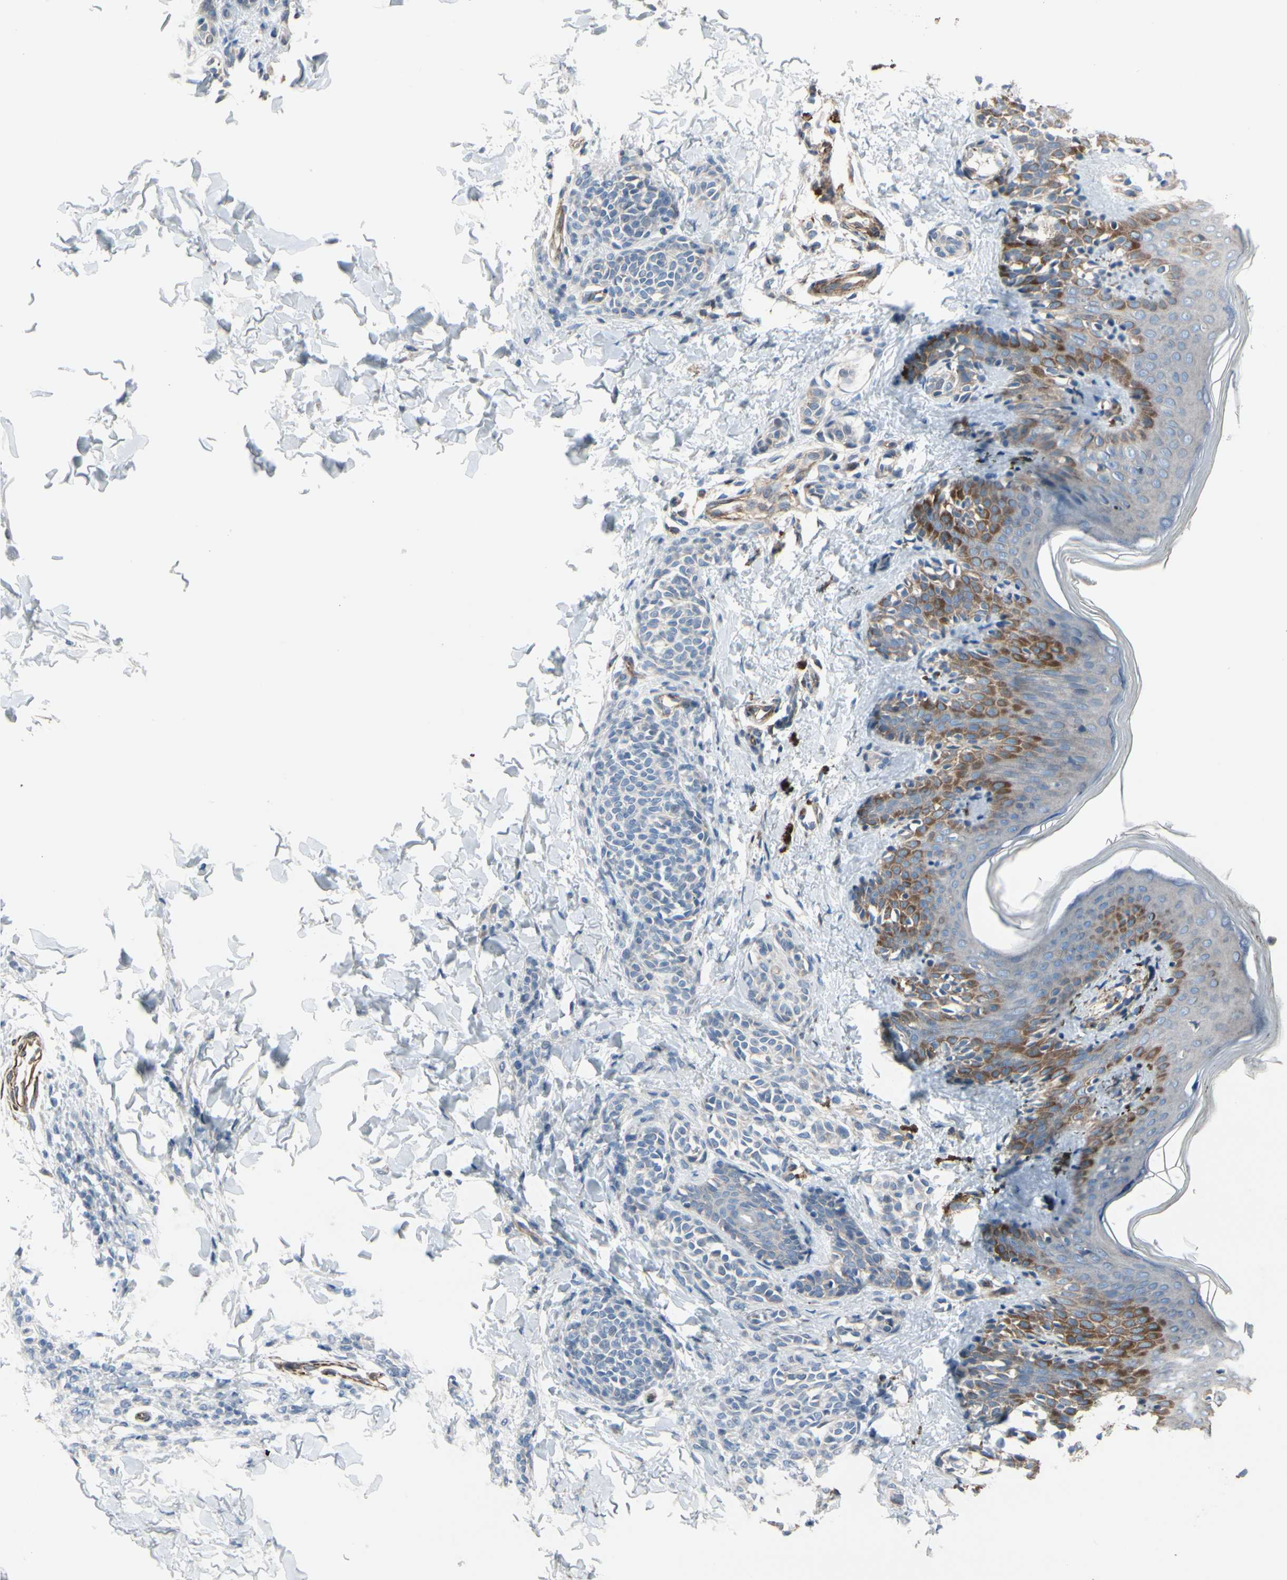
{"staining": {"intensity": "negative", "quantity": "none", "location": "none"}, "tissue": "skin", "cell_type": "Fibroblasts", "image_type": "normal", "snomed": [{"axis": "morphology", "description": "Normal tissue, NOS"}, {"axis": "topography", "description": "Skin"}], "caption": "This is an immunohistochemistry (IHC) photomicrograph of benign human skin. There is no staining in fibroblasts.", "gene": "TPM1", "patient": {"sex": "male", "age": 16}}